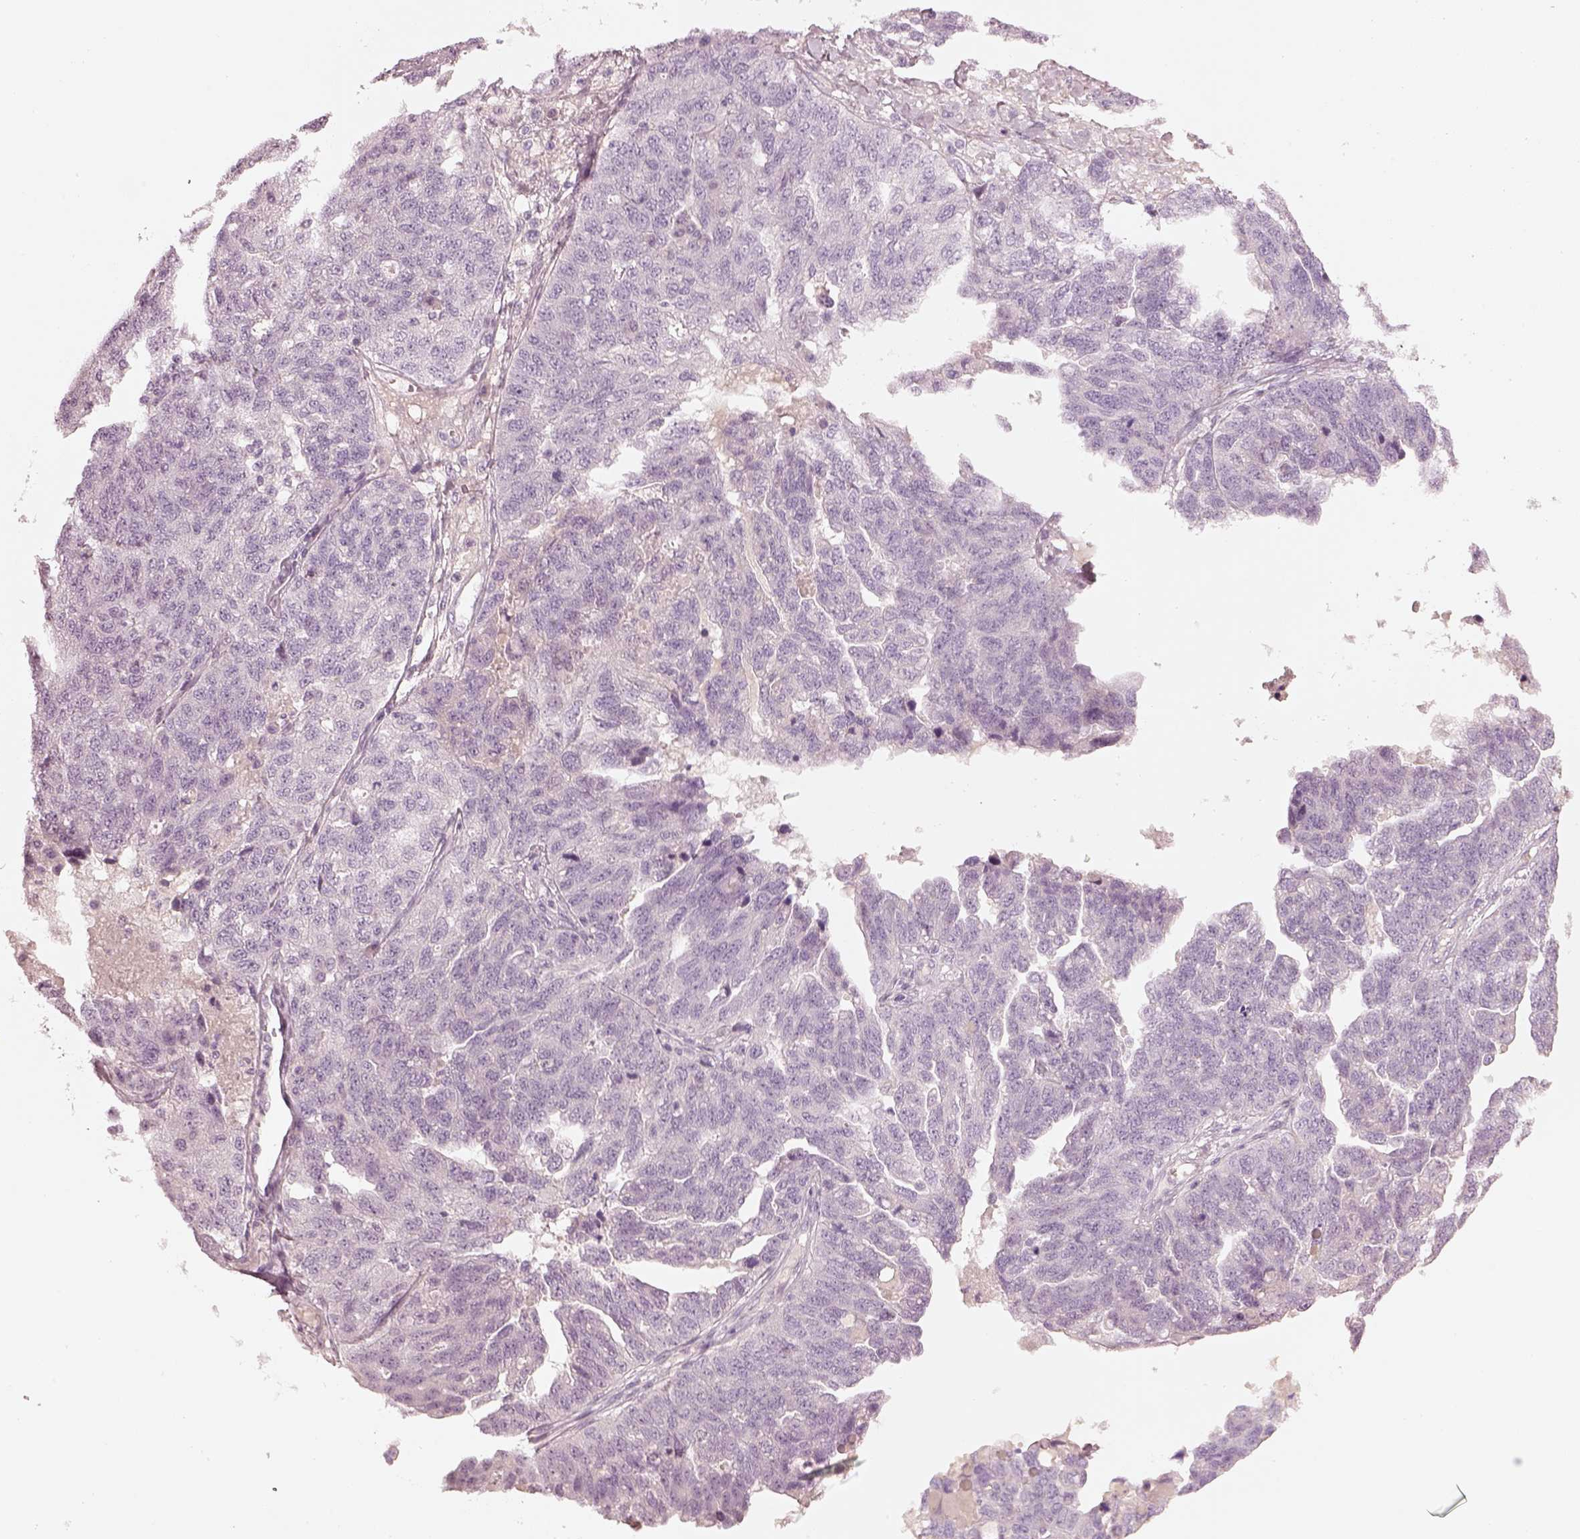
{"staining": {"intensity": "negative", "quantity": "none", "location": "none"}, "tissue": "ovarian cancer", "cell_type": "Tumor cells", "image_type": "cancer", "snomed": [{"axis": "morphology", "description": "Cystadenocarcinoma, serous, NOS"}, {"axis": "topography", "description": "Ovary"}], "caption": "High power microscopy histopathology image of an immunohistochemistry histopathology image of serous cystadenocarcinoma (ovarian), revealing no significant expression in tumor cells.", "gene": "SPATA6L", "patient": {"sex": "female", "age": 71}}